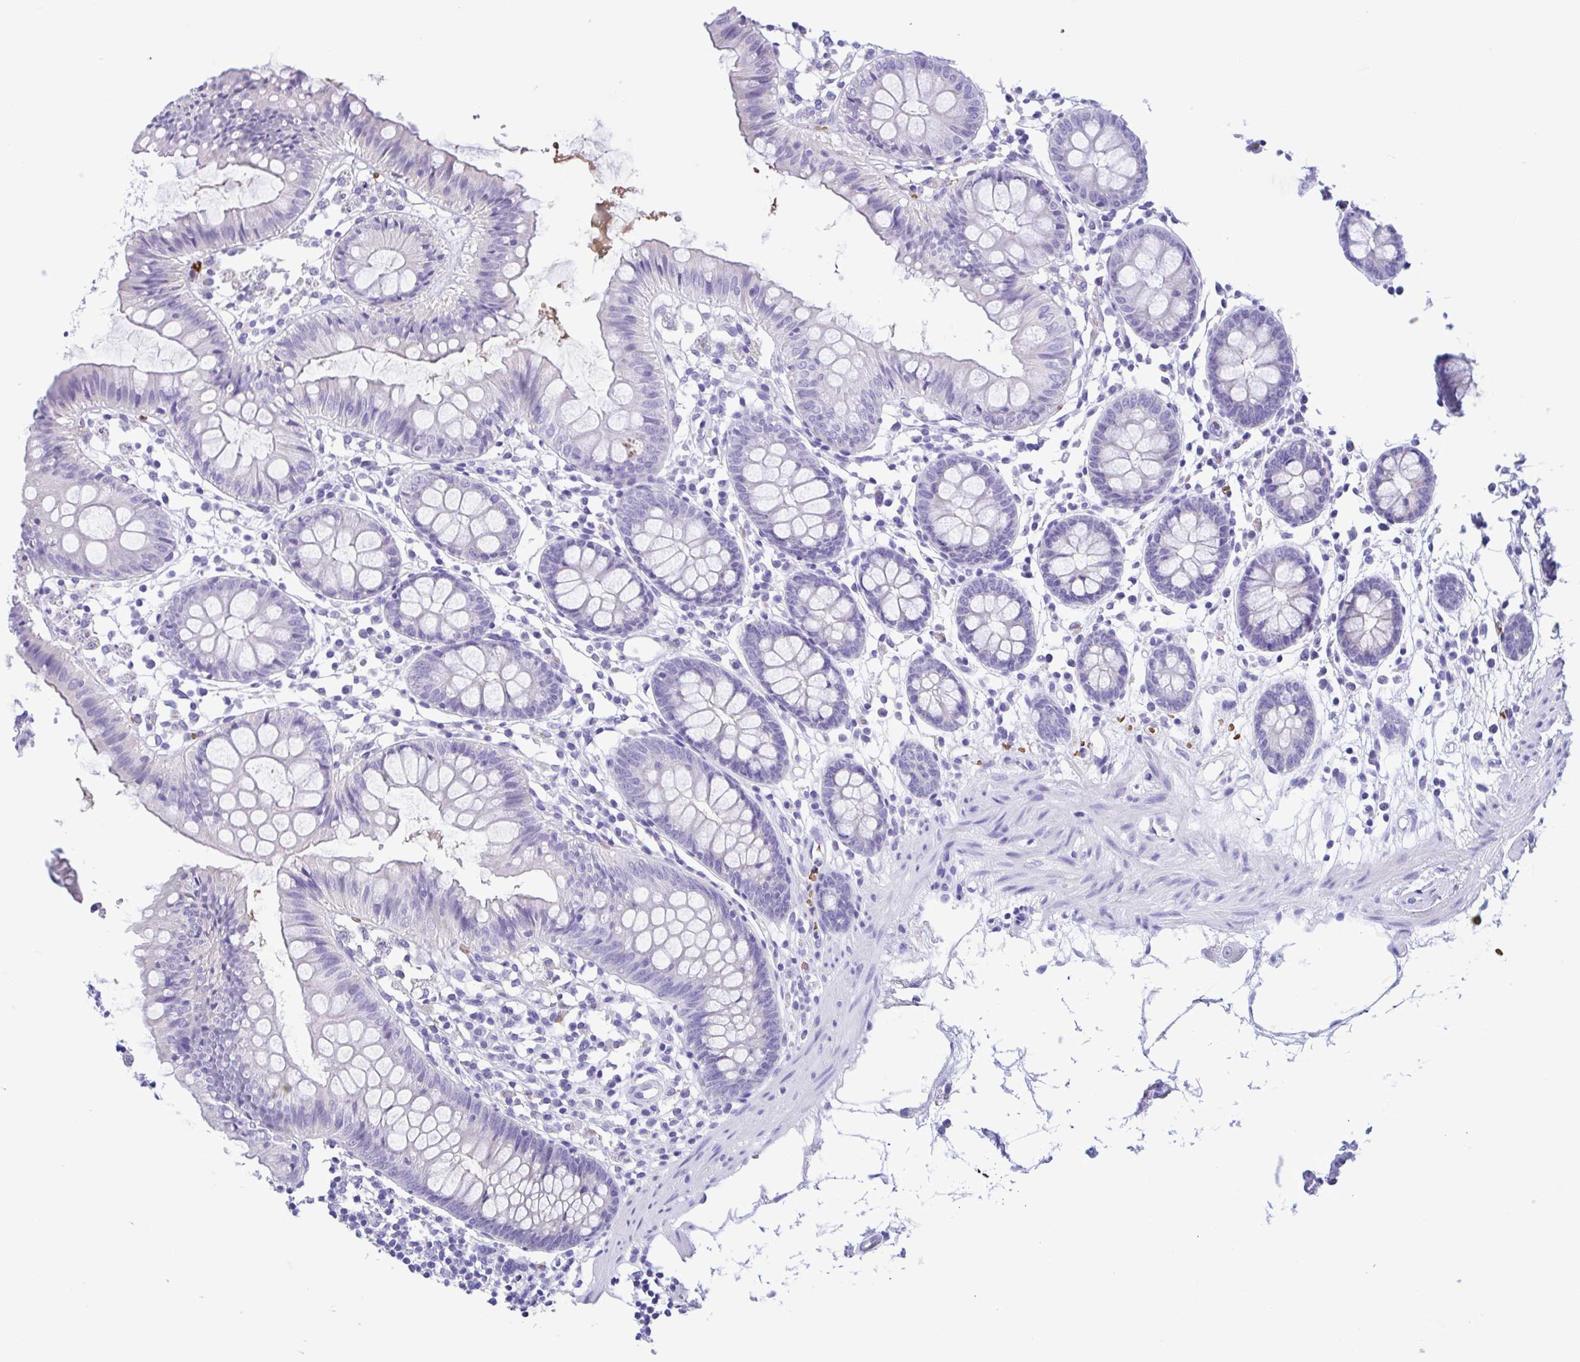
{"staining": {"intensity": "negative", "quantity": "none", "location": "none"}, "tissue": "colon", "cell_type": "Endothelial cells", "image_type": "normal", "snomed": [{"axis": "morphology", "description": "Normal tissue, NOS"}, {"axis": "topography", "description": "Colon"}], "caption": "Human colon stained for a protein using immunohistochemistry (IHC) exhibits no staining in endothelial cells.", "gene": "TMEM79", "patient": {"sex": "female", "age": 84}}